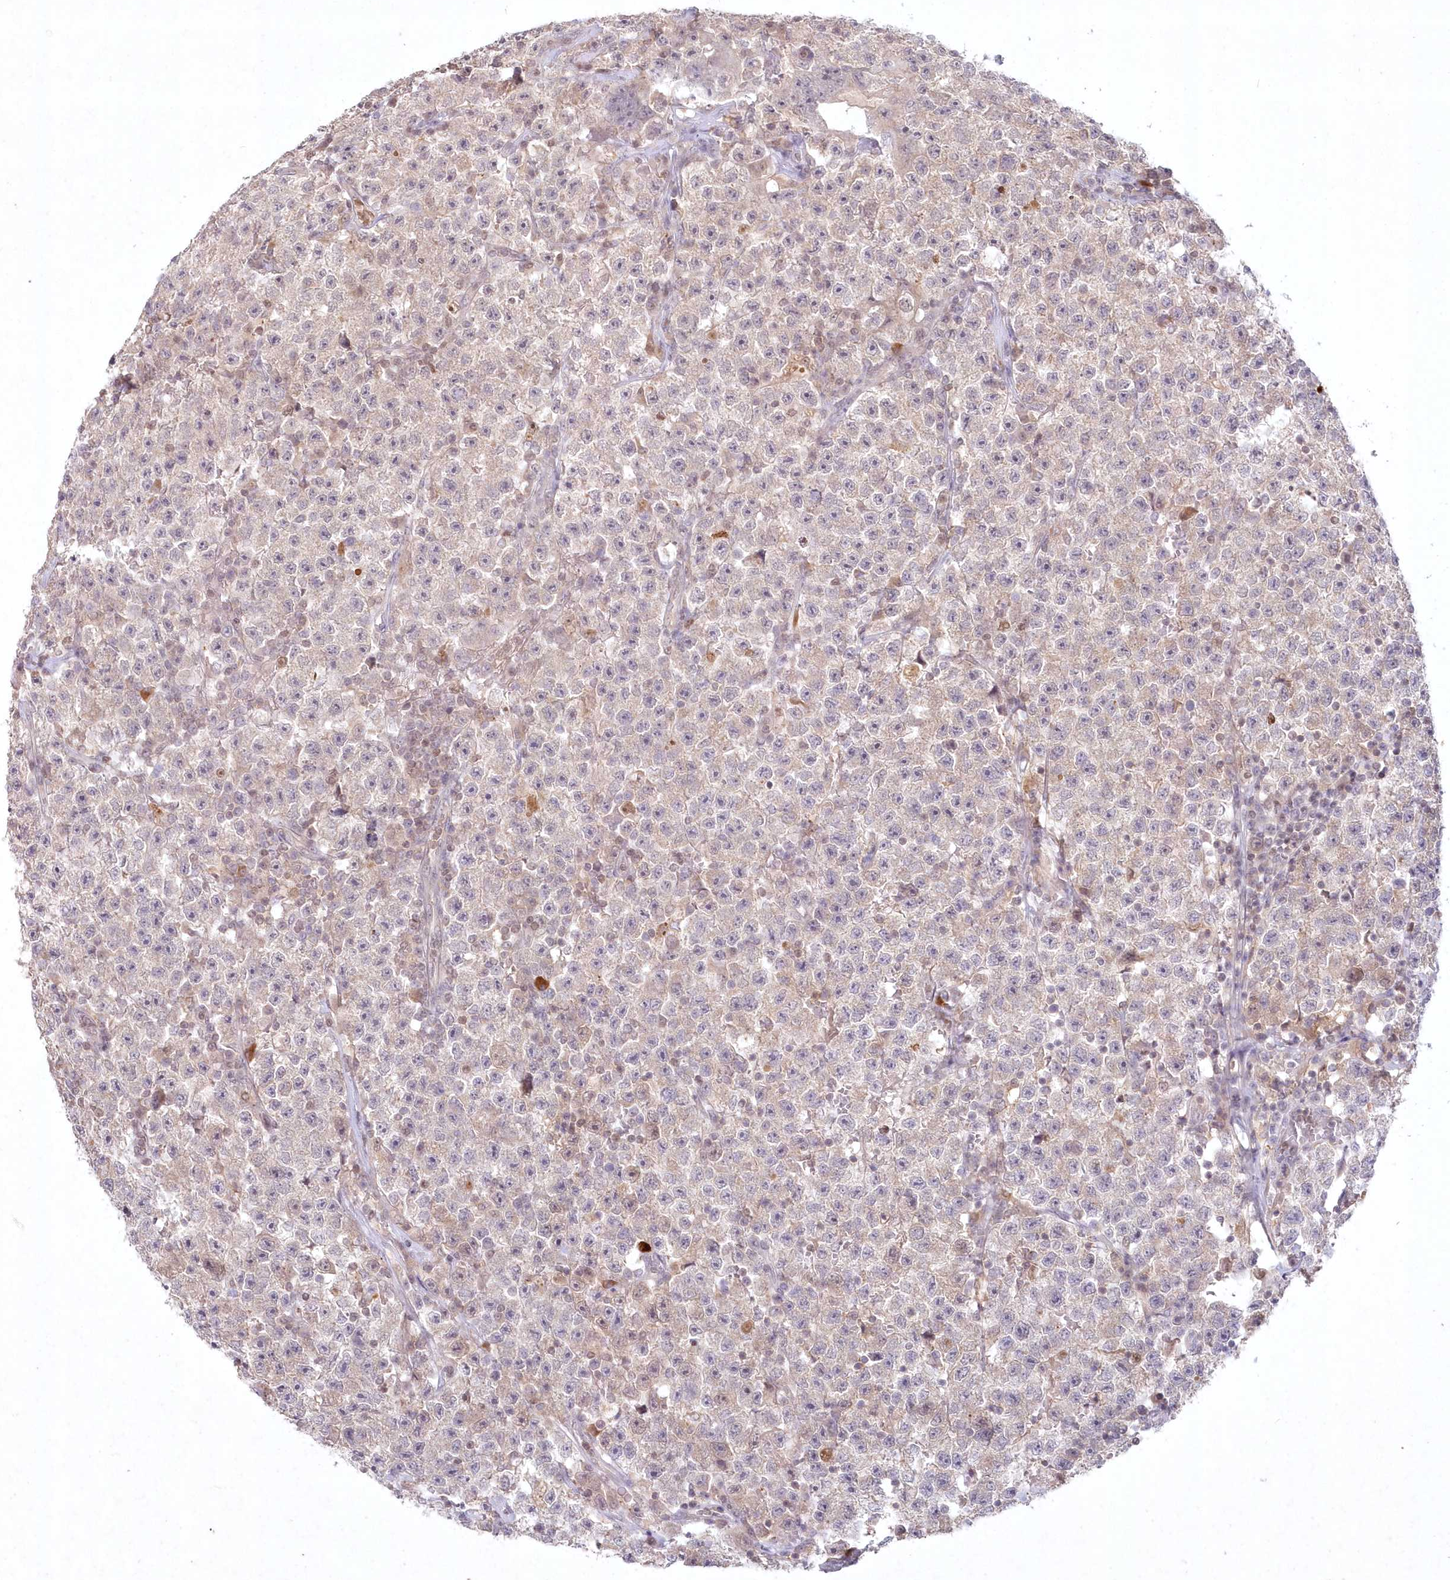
{"staining": {"intensity": "negative", "quantity": "none", "location": "none"}, "tissue": "testis cancer", "cell_type": "Tumor cells", "image_type": "cancer", "snomed": [{"axis": "morphology", "description": "Seminoma, NOS"}, {"axis": "topography", "description": "Testis"}], "caption": "A micrograph of testis cancer (seminoma) stained for a protein demonstrates no brown staining in tumor cells.", "gene": "ASCC1", "patient": {"sex": "male", "age": 22}}